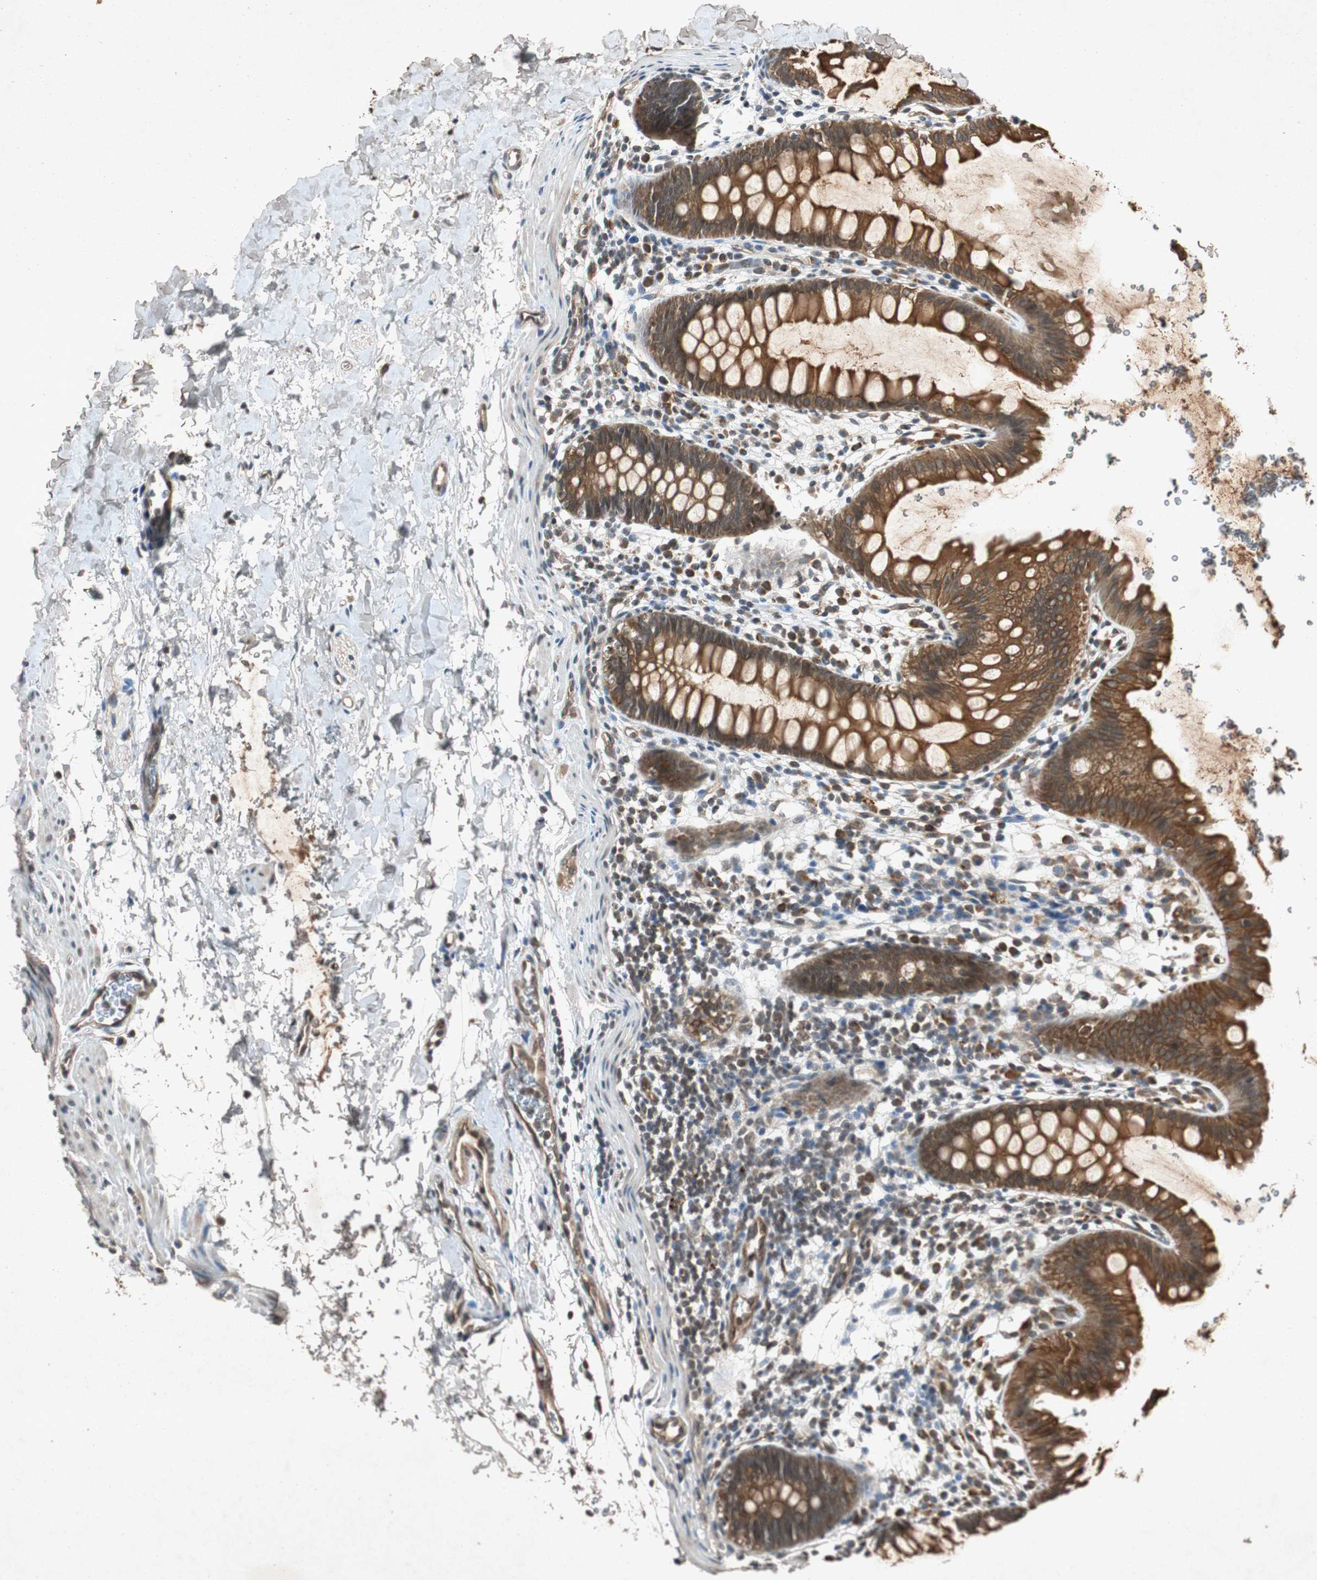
{"staining": {"intensity": "strong", "quantity": ">75%", "location": "cytoplasmic/membranous"}, "tissue": "rectum", "cell_type": "Glandular cells", "image_type": "normal", "snomed": [{"axis": "morphology", "description": "Normal tissue, NOS"}, {"axis": "topography", "description": "Rectum"}], "caption": "Immunohistochemistry (IHC) staining of normal rectum, which reveals high levels of strong cytoplasmic/membranous expression in about >75% of glandular cells indicating strong cytoplasmic/membranous protein expression. The staining was performed using DAB (brown) for protein detection and nuclei were counterstained in hematoxylin (blue).", "gene": "SLIT2", "patient": {"sex": "female", "age": 24}}